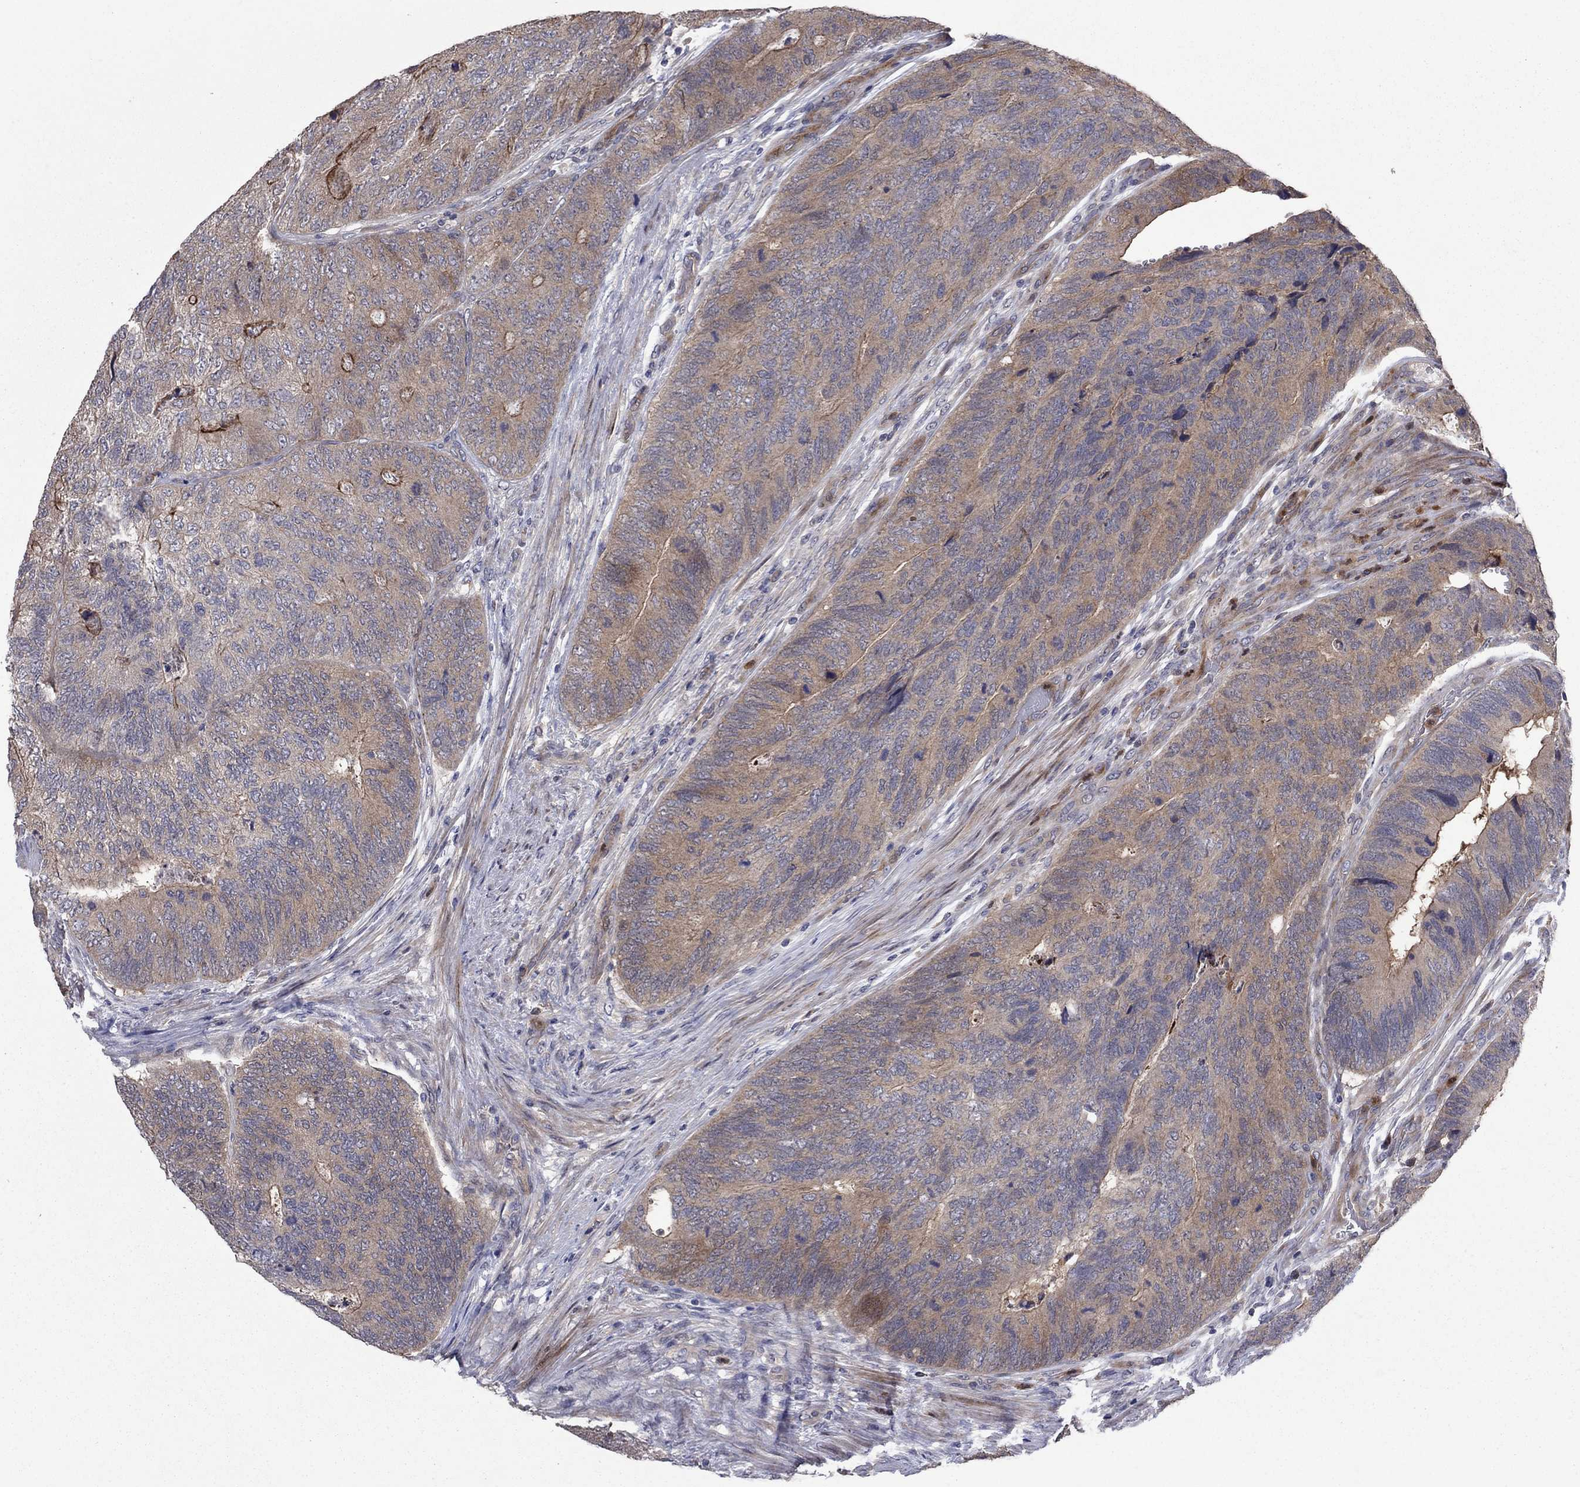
{"staining": {"intensity": "weak", "quantity": "25%-75%", "location": "cytoplasmic/membranous"}, "tissue": "colorectal cancer", "cell_type": "Tumor cells", "image_type": "cancer", "snomed": [{"axis": "morphology", "description": "Adenocarcinoma, NOS"}, {"axis": "topography", "description": "Colon"}], "caption": "This image shows immunohistochemistry (IHC) staining of human colorectal adenocarcinoma, with low weak cytoplasmic/membranous staining in about 25%-75% of tumor cells.", "gene": "MSRB1", "patient": {"sex": "female", "age": 67}}